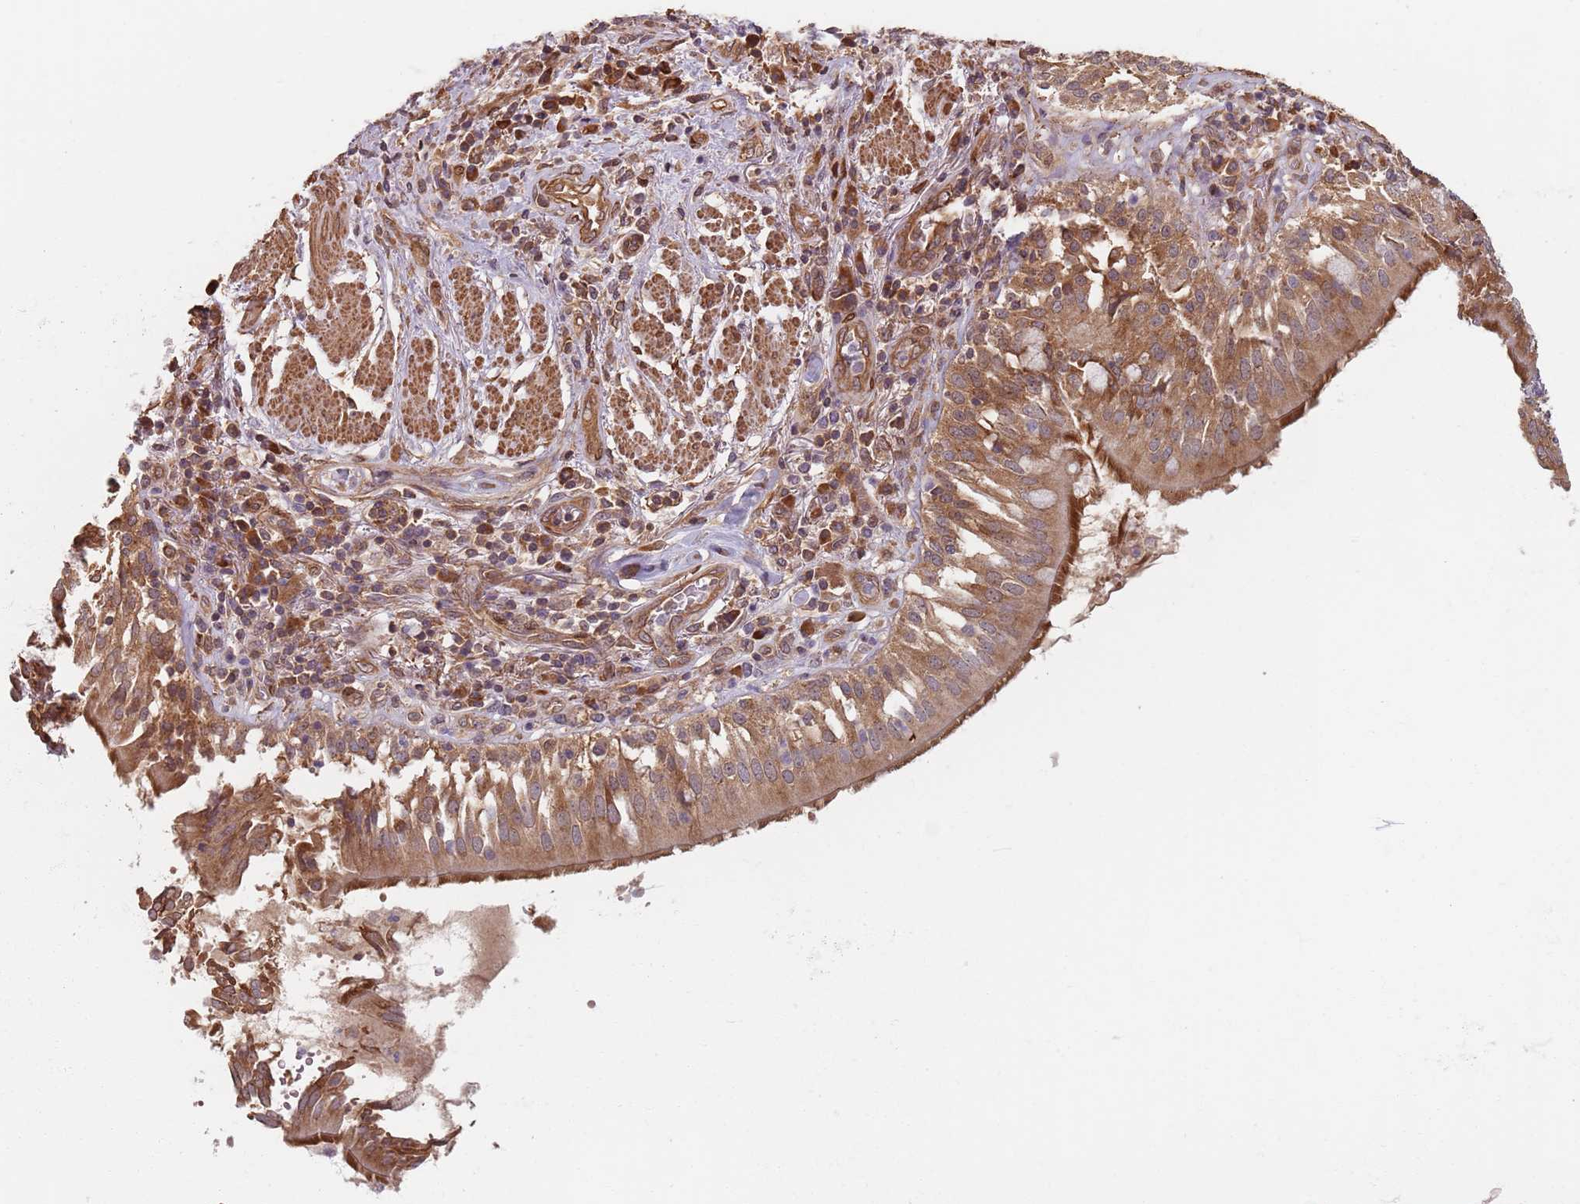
{"staining": {"intensity": "moderate", "quantity": "<25%", "location": "cytoplasmic/membranous"}, "tissue": "adipose tissue", "cell_type": "Adipocytes", "image_type": "normal", "snomed": [{"axis": "morphology", "description": "Normal tissue, NOS"}, {"axis": "morphology", "description": "Squamous cell carcinoma, NOS"}, {"axis": "topography", "description": "Bronchus"}, {"axis": "topography", "description": "Lung"}], "caption": "Immunohistochemistry (IHC) photomicrograph of benign human adipose tissue stained for a protein (brown), which demonstrates low levels of moderate cytoplasmic/membranous expression in about <25% of adipocytes.", "gene": "NOTCH3", "patient": {"sex": "male", "age": 64}}